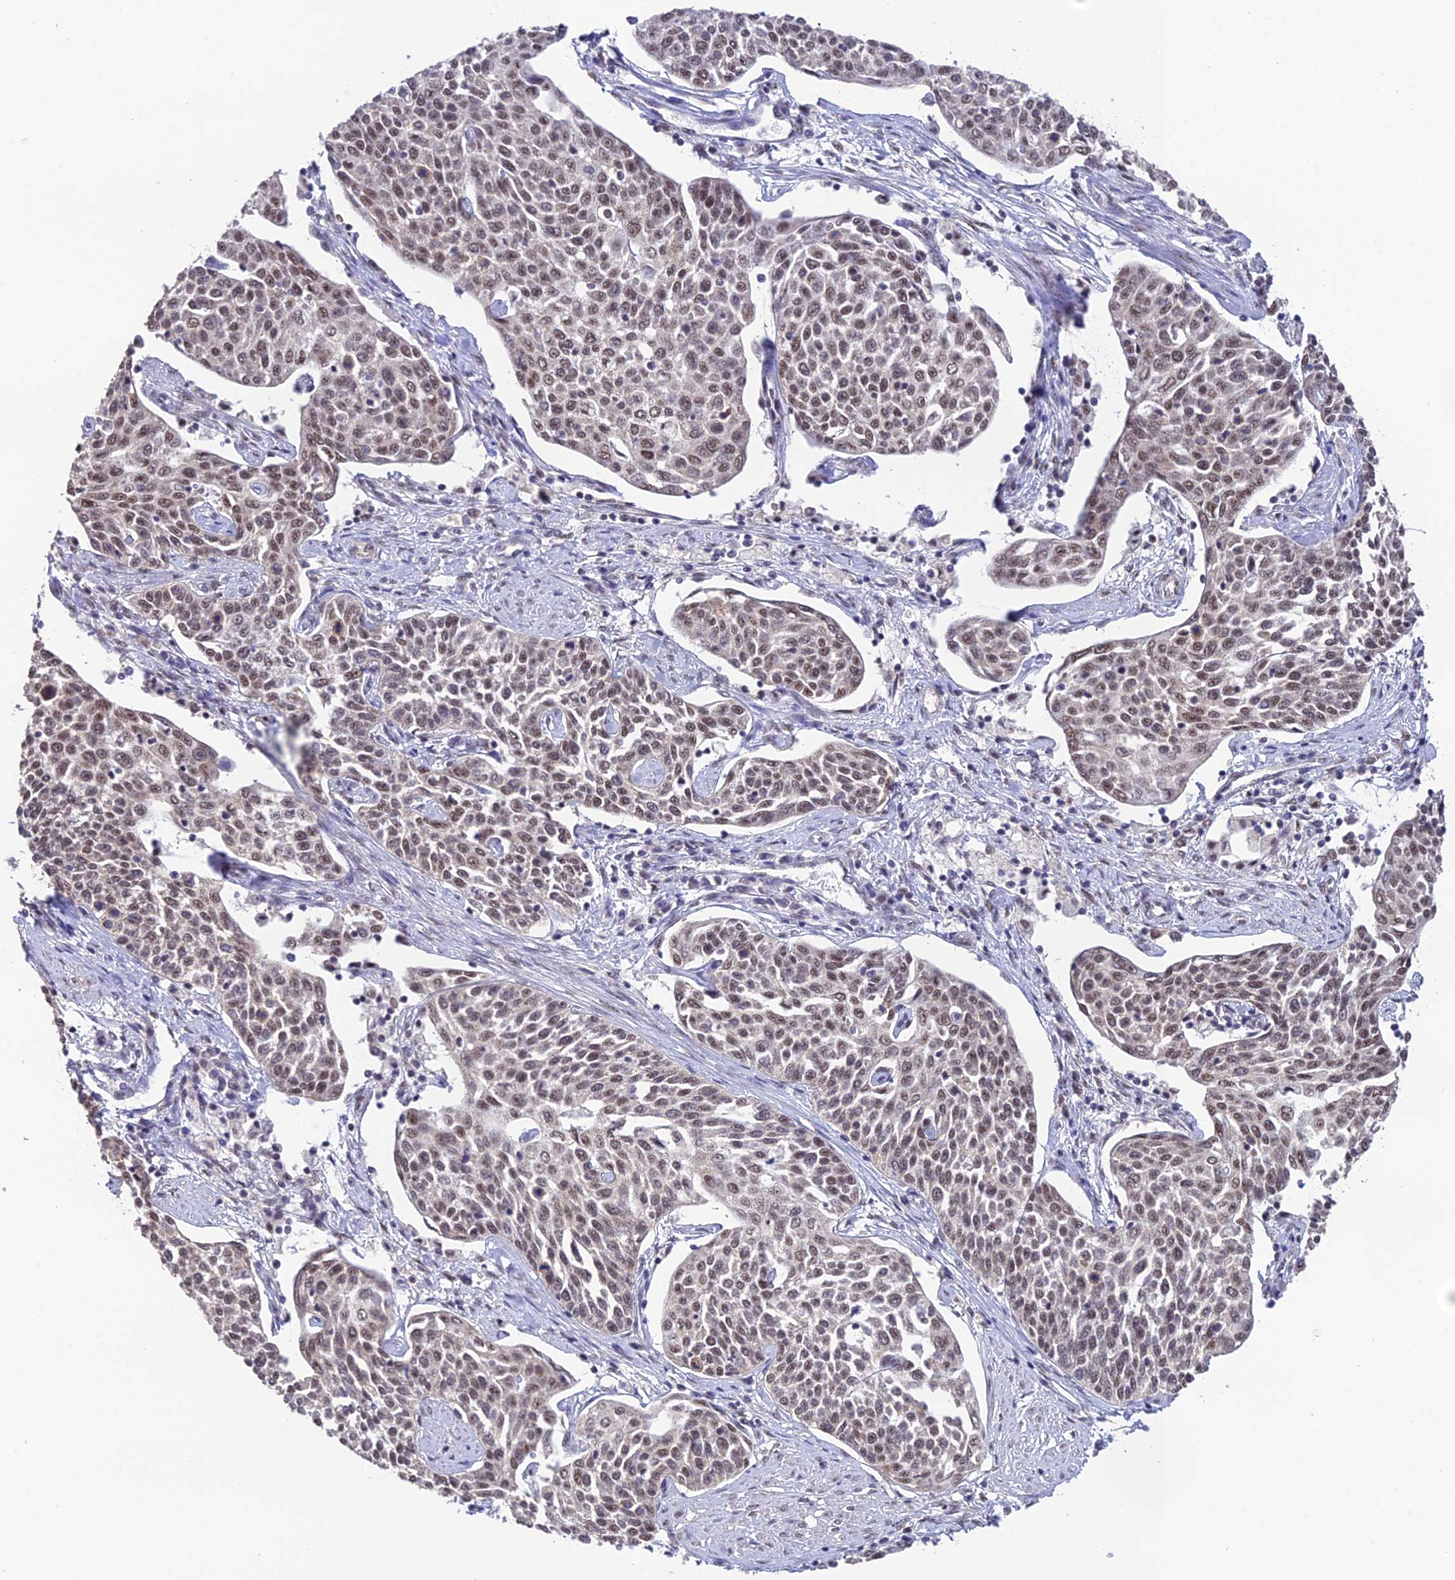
{"staining": {"intensity": "weak", "quantity": ">75%", "location": "nuclear"}, "tissue": "cervical cancer", "cell_type": "Tumor cells", "image_type": "cancer", "snomed": [{"axis": "morphology", "description": "Squamous cell carcinoma, NOS"}, {"axis": "topography", "description": "Cervix"}], "caption": "DAB immunohistochemical staining of cervical squamous cell carcinoma displays weak nuclear protein positivity in about >75% of tumor cells.", "gene": "THOC7", "patient": {"sex": "female", "age": 34}}